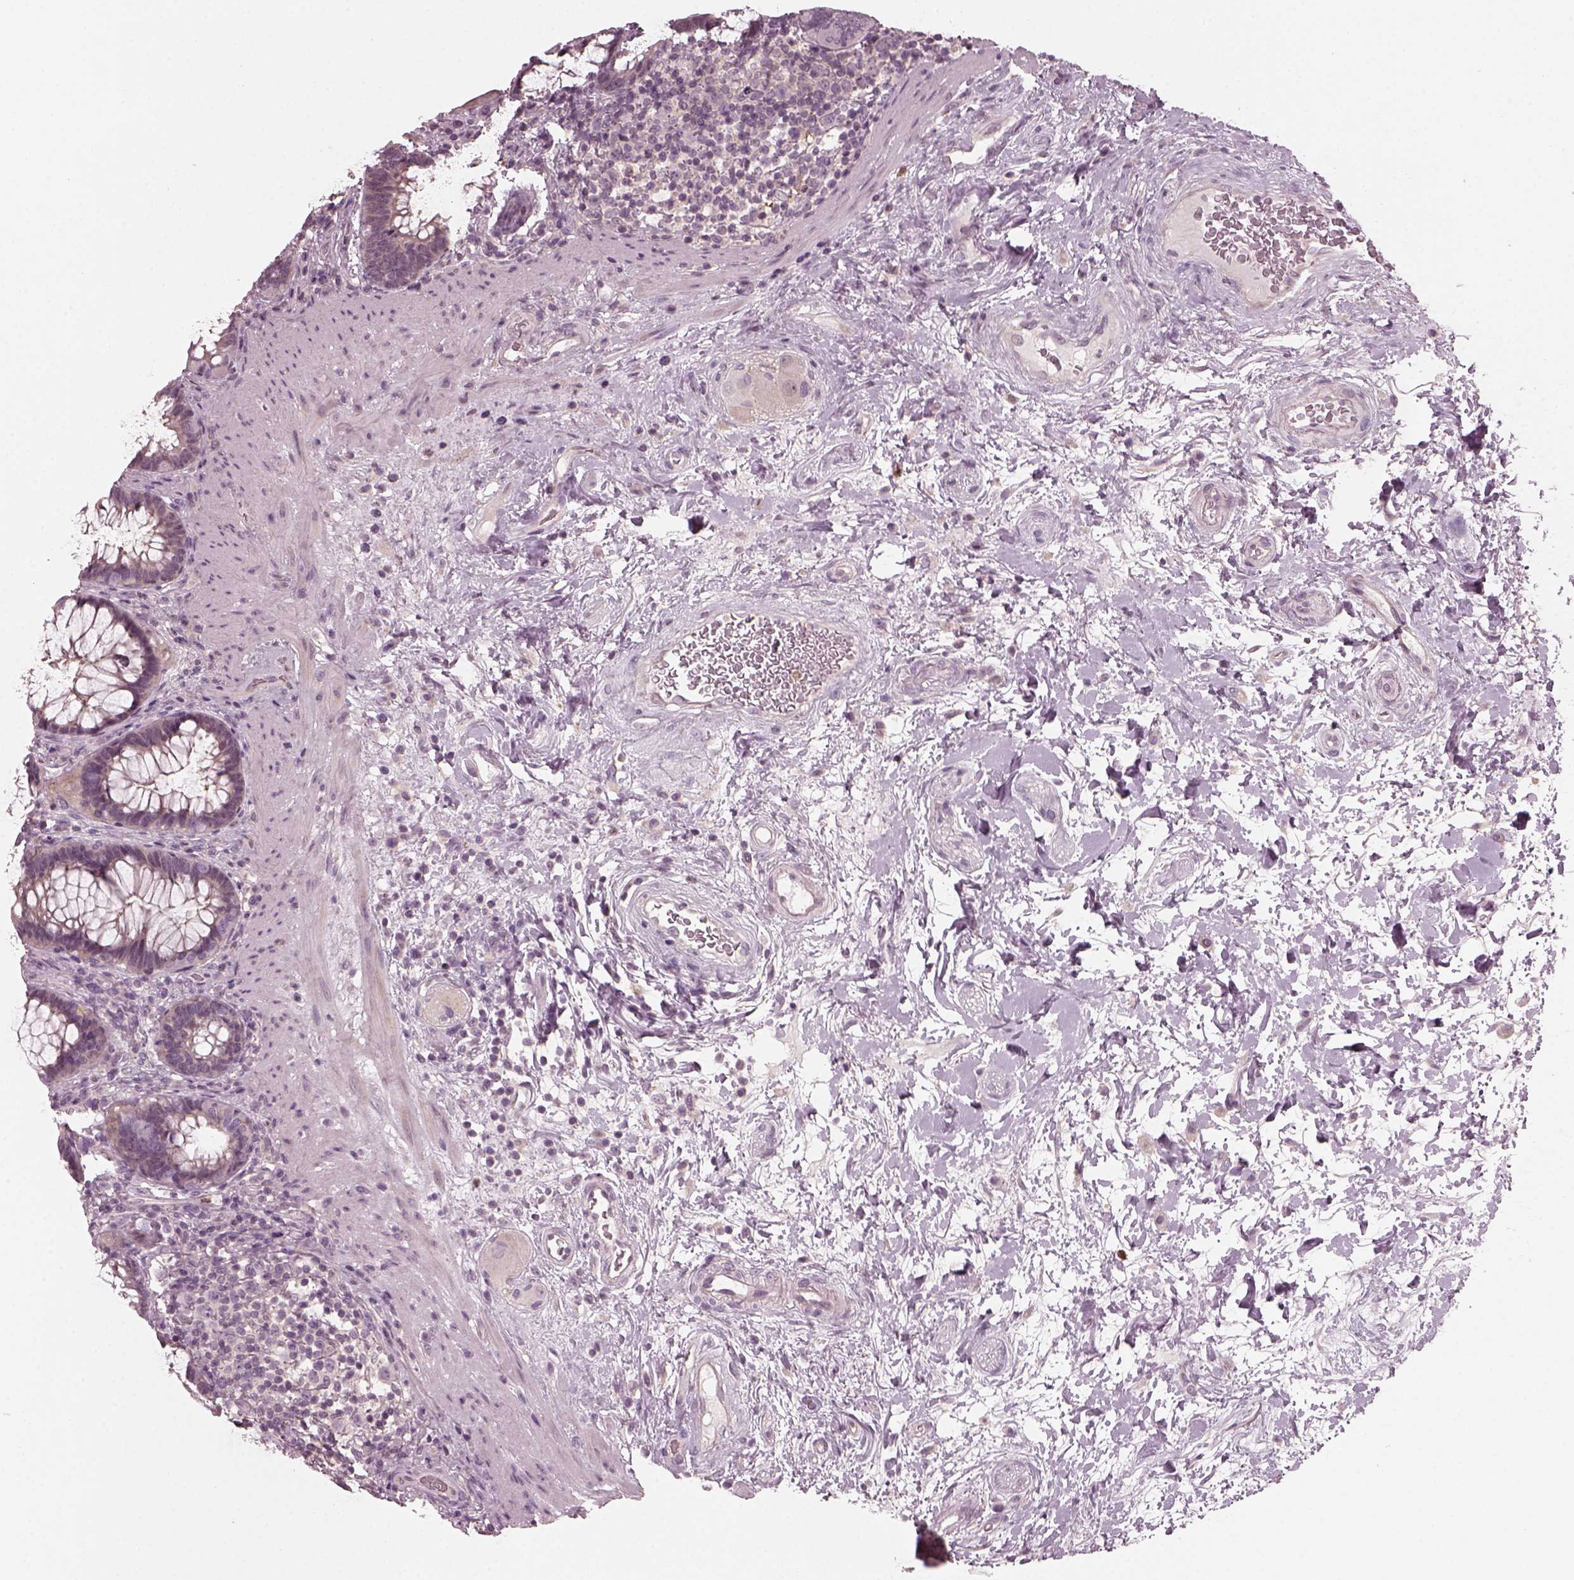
{"staining": {"intensity": "negative", "quantity": "none", "location": "none"}, "tissue": "rectum", "cell_type": "Glandular cells", "image_type": "normal", "snomed": [{"axis": "morphology", "description": "Normal tissue, NOS"}, {"axis": "topography", "description": "Rectum"}], "caption": "Immunohistochemistry (IHC) histopathology image of unremarkable rectum: human rectum stained with DAB (3,3'-diaminobenzidine) shows no significant protein positivity in glandular cells.", "gene": "CHIT1", "patient": {"sex": "male", "age": 72}}